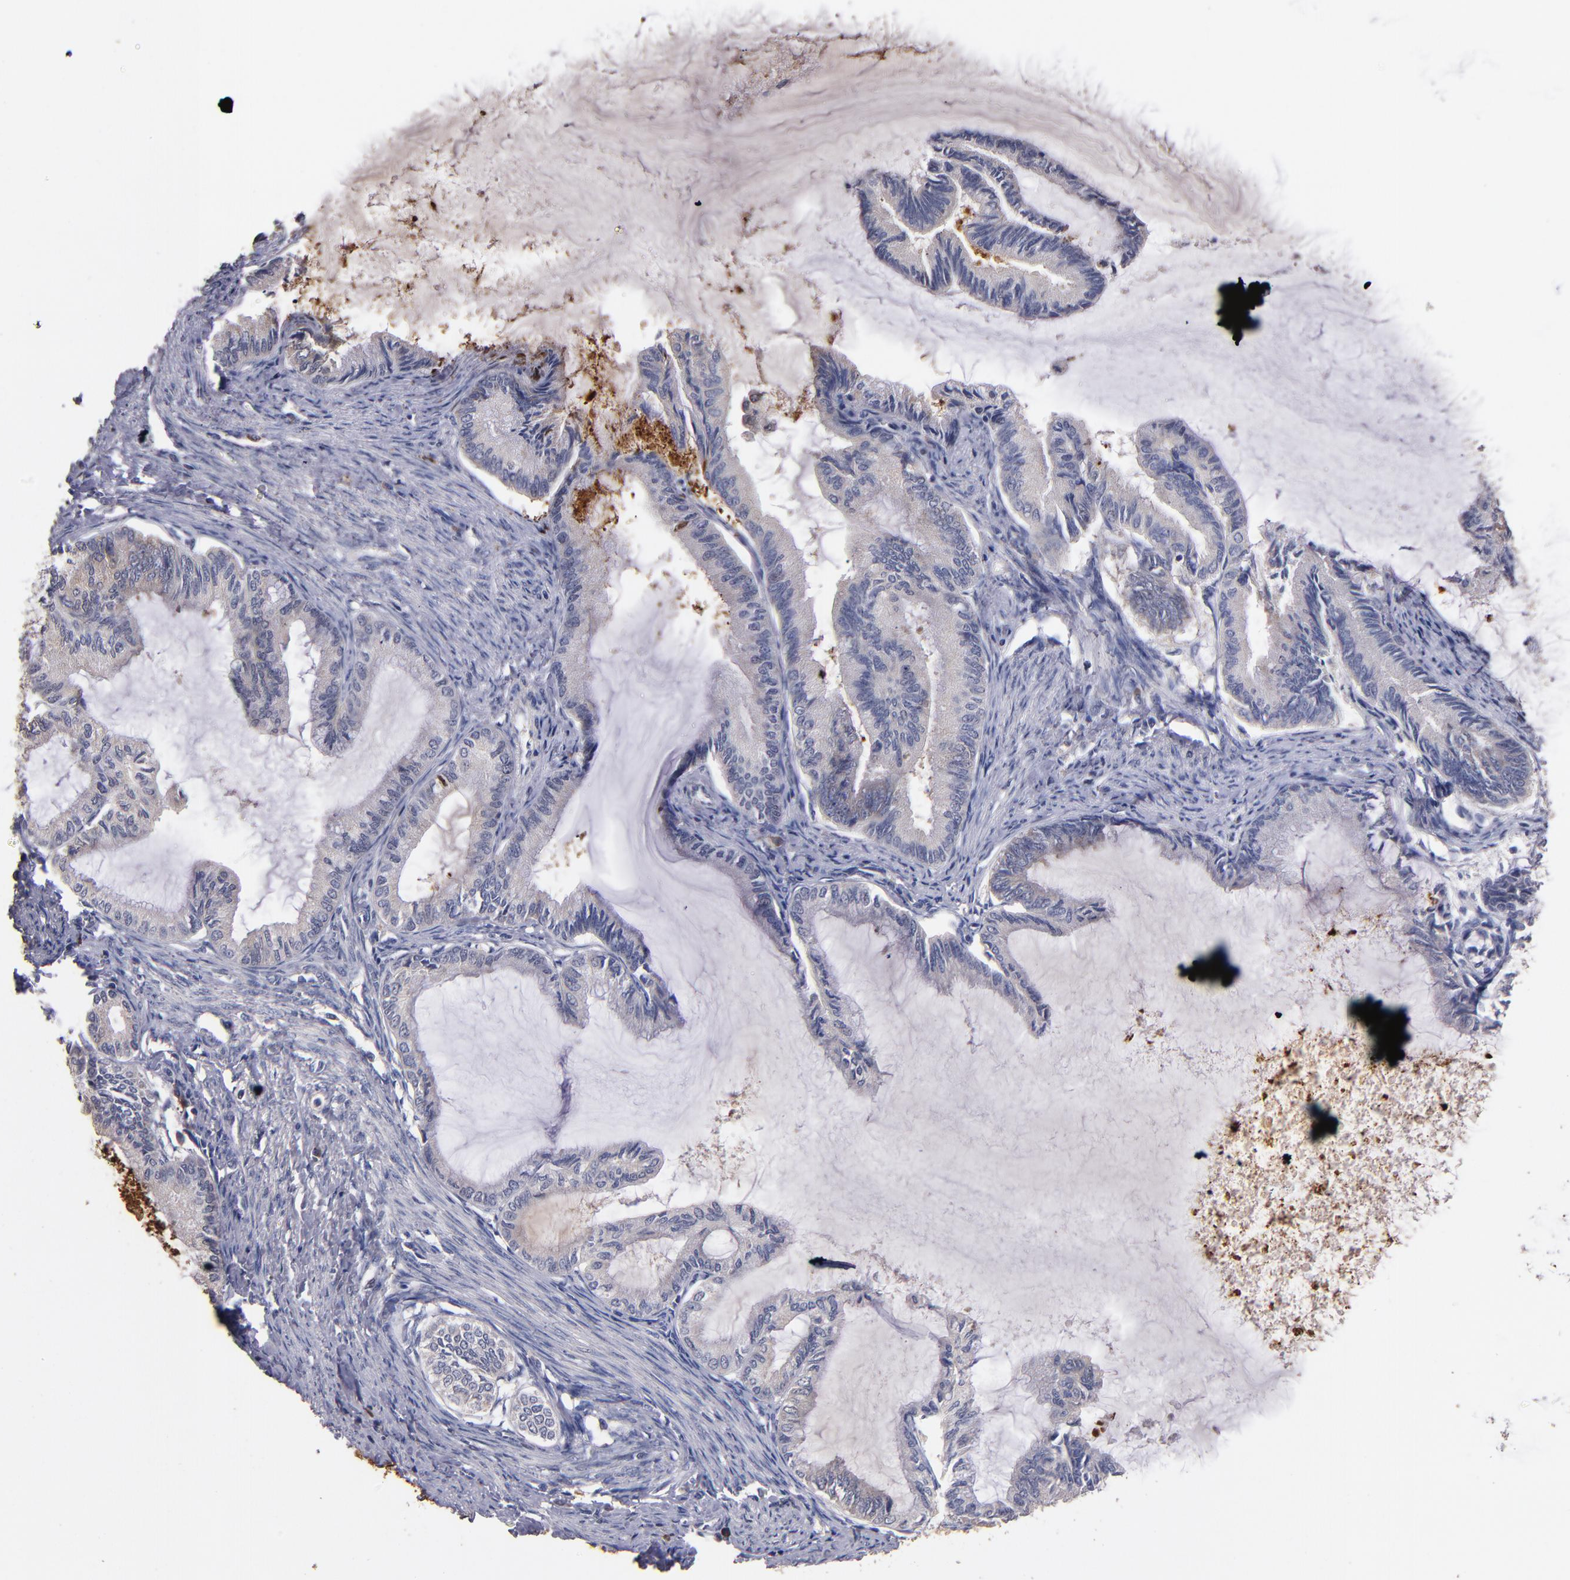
{"staining": {"intensity": "weak", "quantity": "<25%", "location": "cytoplasmic/membranous"}, "tissue": "endometrial cancer", "cell_type": "Tumor cells", "image_type": "cancer", "snomed": [{"axis": "morphology", "description": "Adenocarcinoma, NOS"}, {"axis": "topography", "description": "Endometrium"}], "caption": "Tumor cells show no significant staining in endometrial adenocarcinoma.", "gene": "TTLL12", "patient": {"sex": "female", "age": 86}}